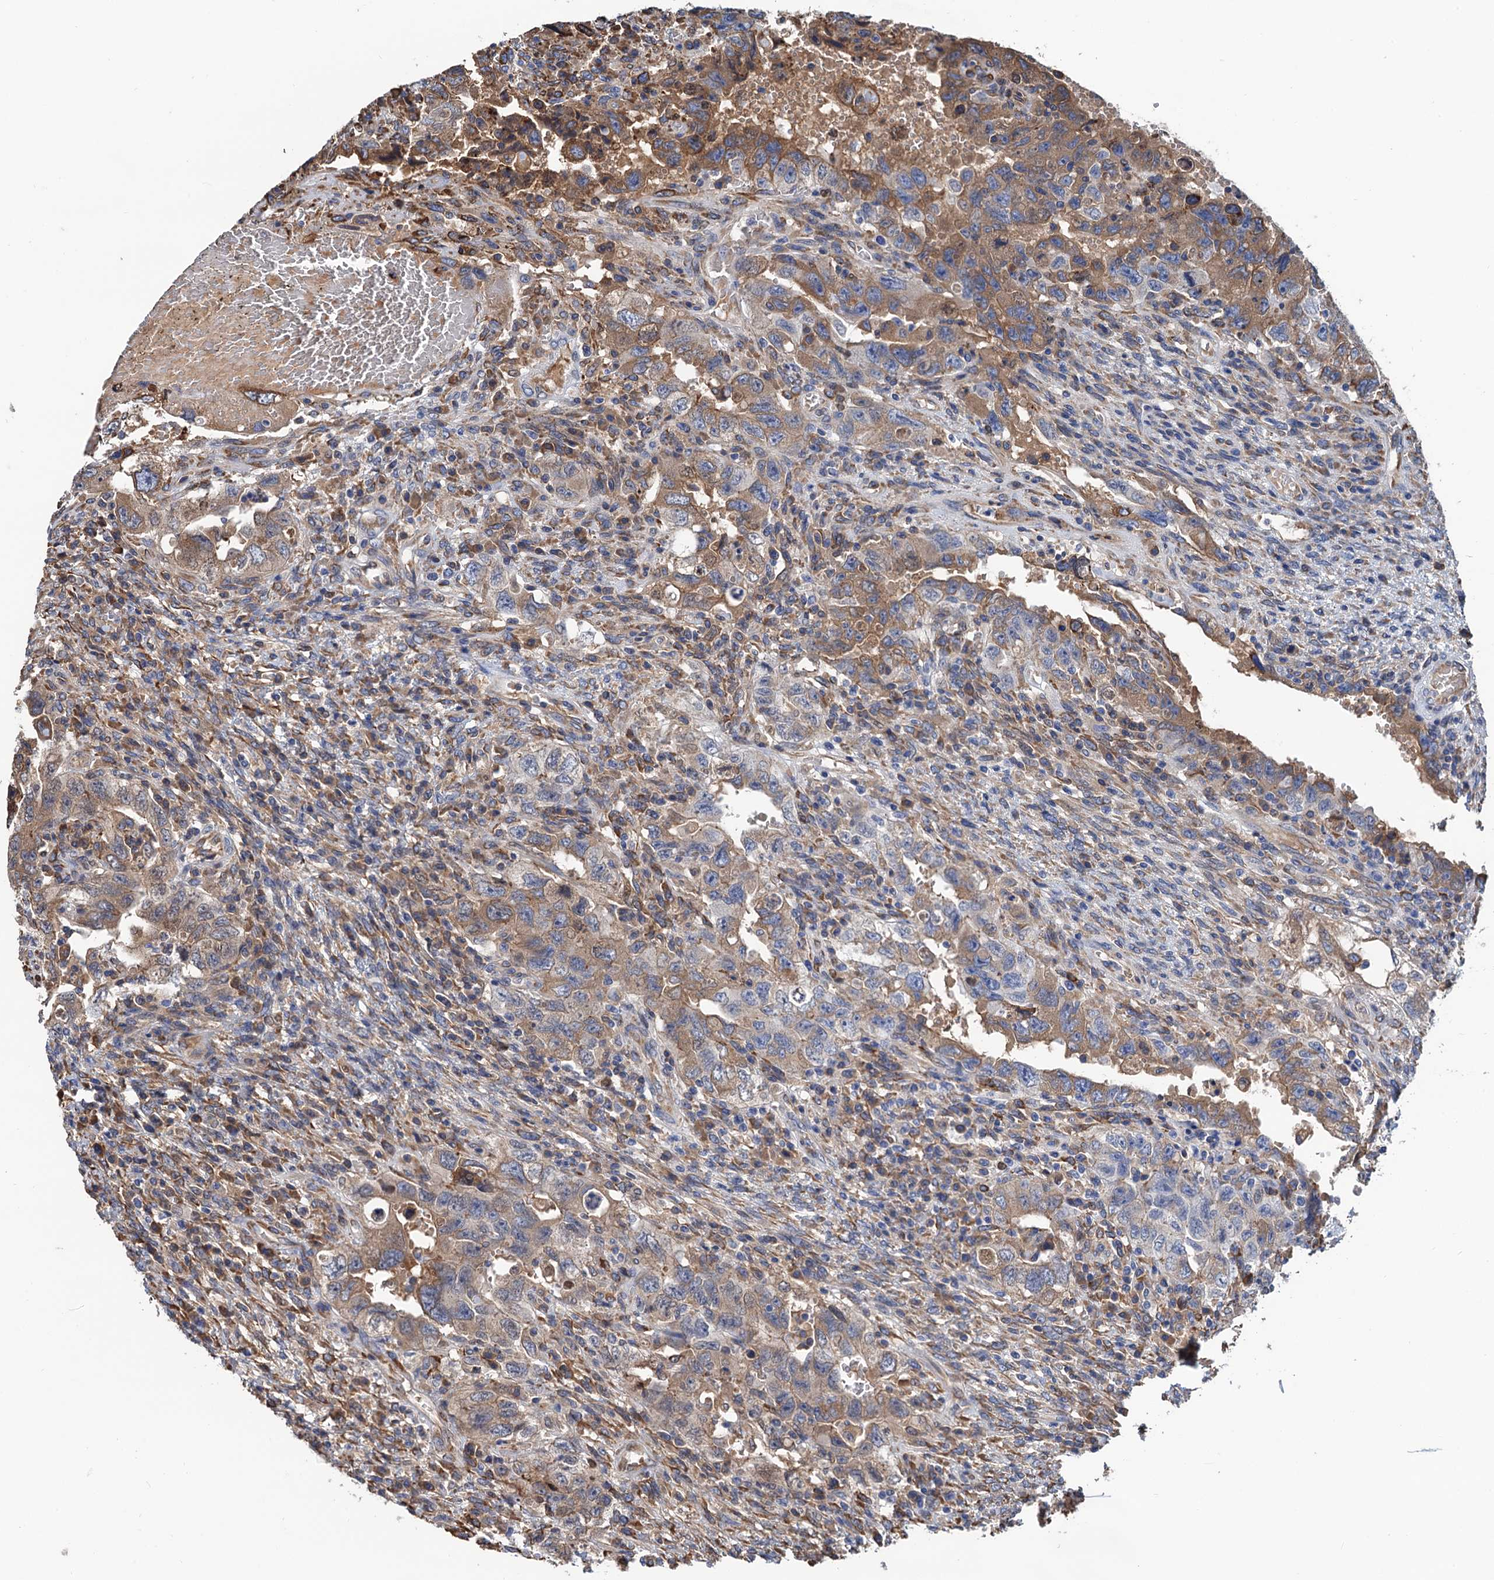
{"staining": {"intensity": "weak", "quantity": ">75%", "location": "cytoplasmic/membranous"}, "tissue": "testis cancer", "cell_type": "Tumor cells", "image_type": "cancer", "snomed": [{"axis": "morphology", "description": "Carcinoma, Embryonal, NOS"}, {"axis": "topography", "description": "Testis"}], "caption": "Protein expression analysis of testis cancer (embryonal carcinoma) reveals weak cytoplasmic/membranous expression in approximately >75% of tumor cells.", "gene": "CNNM1", "patient": {"sex": "male", "age": 26}}